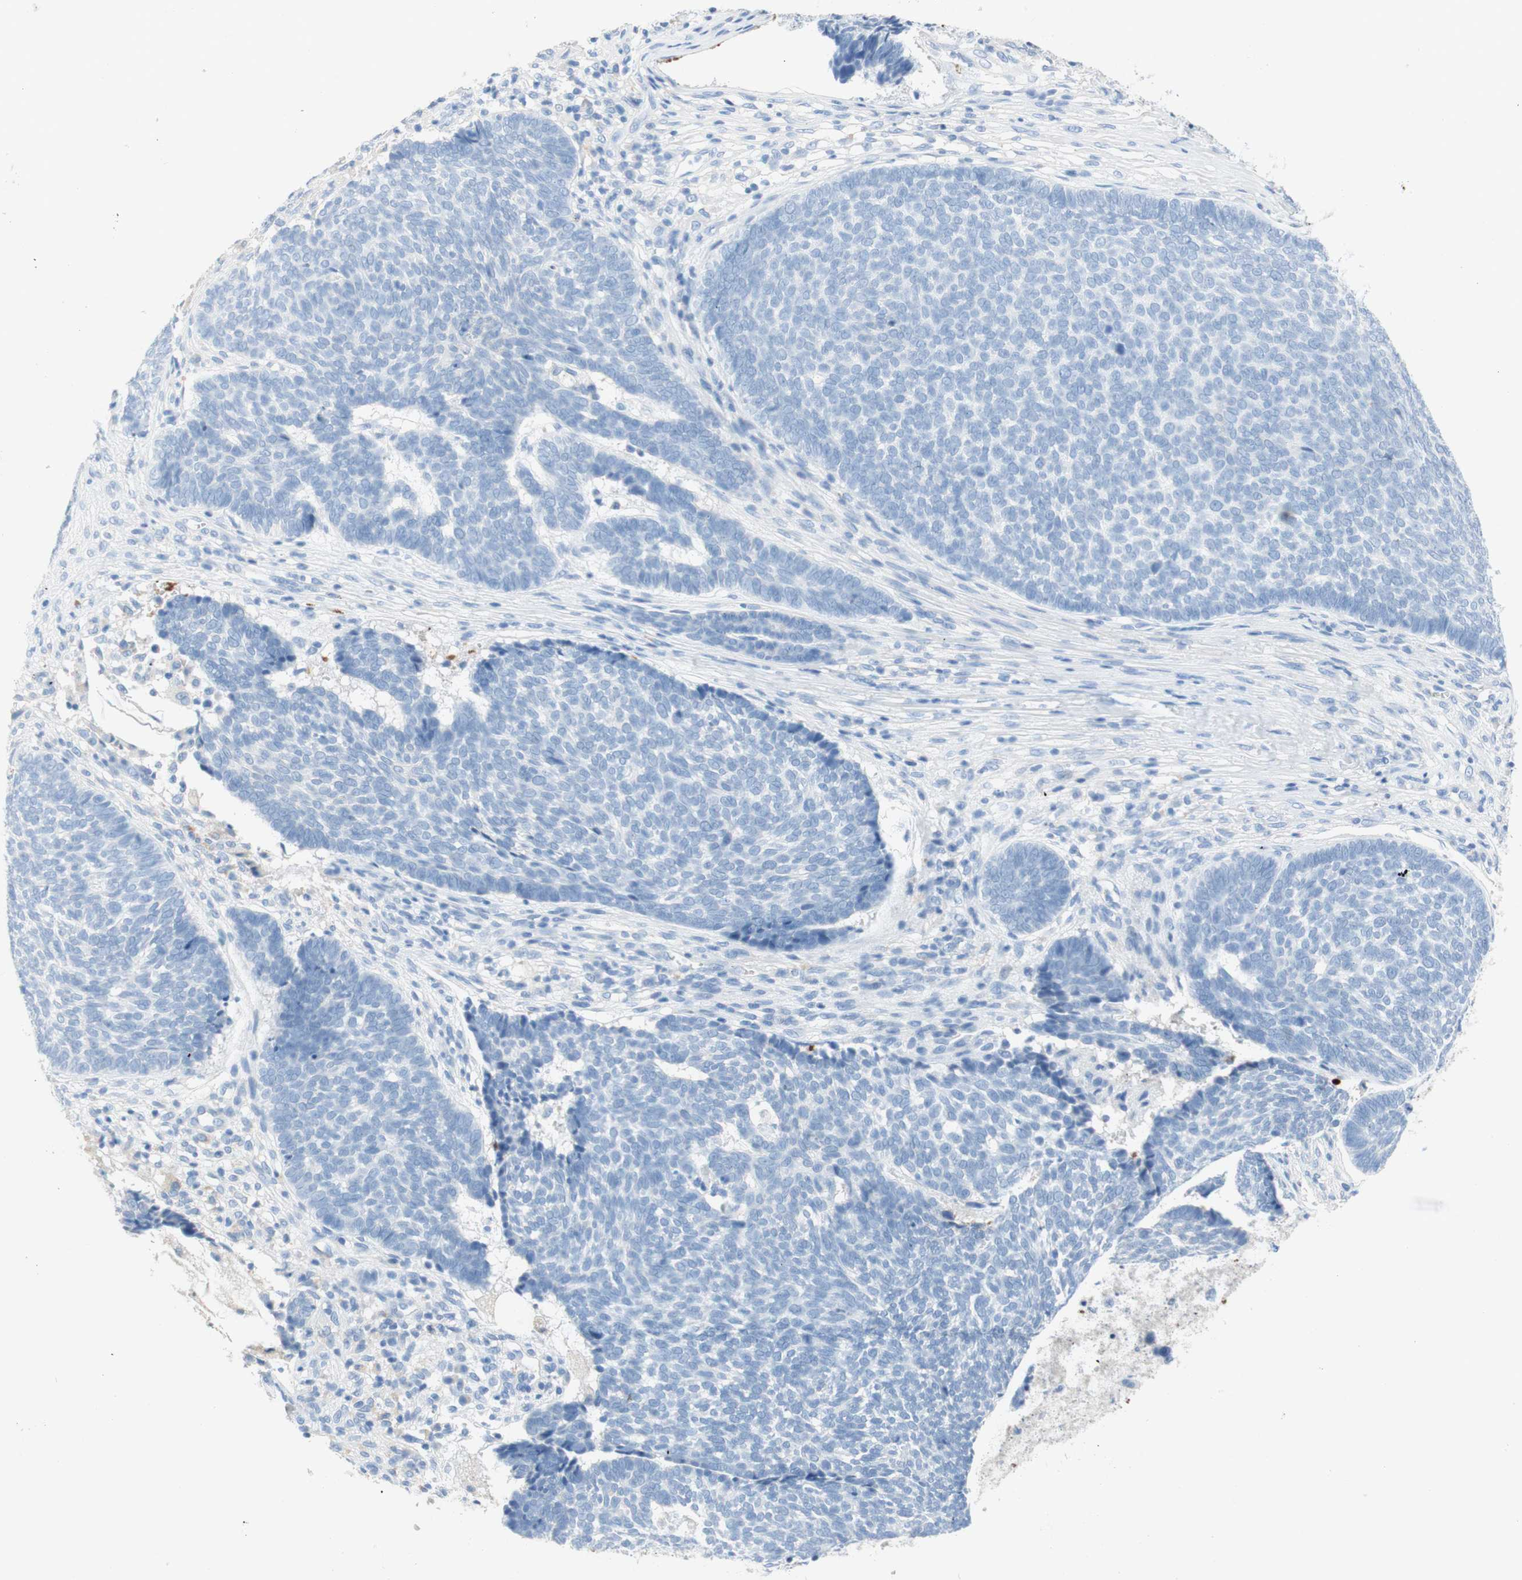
{"staining": {"intensity": "negative", "quantity": "none", "location": "none"}, "tissue": "skin cancer", "cell_type": "Tumor cells", "image_type": "cancer", "snomed": [{"axis": "morphology", "description": "Basal cell carcinoma"}, {"axis": "topography", "description": "Skin"}], "caption": "Human skin cancer (basal cell carcinoma) stained for a protein using IHC exhibits no staining in tumor cells.", "gene": "POLR2J3", "patient": {"sex": "male", "age": 84}}